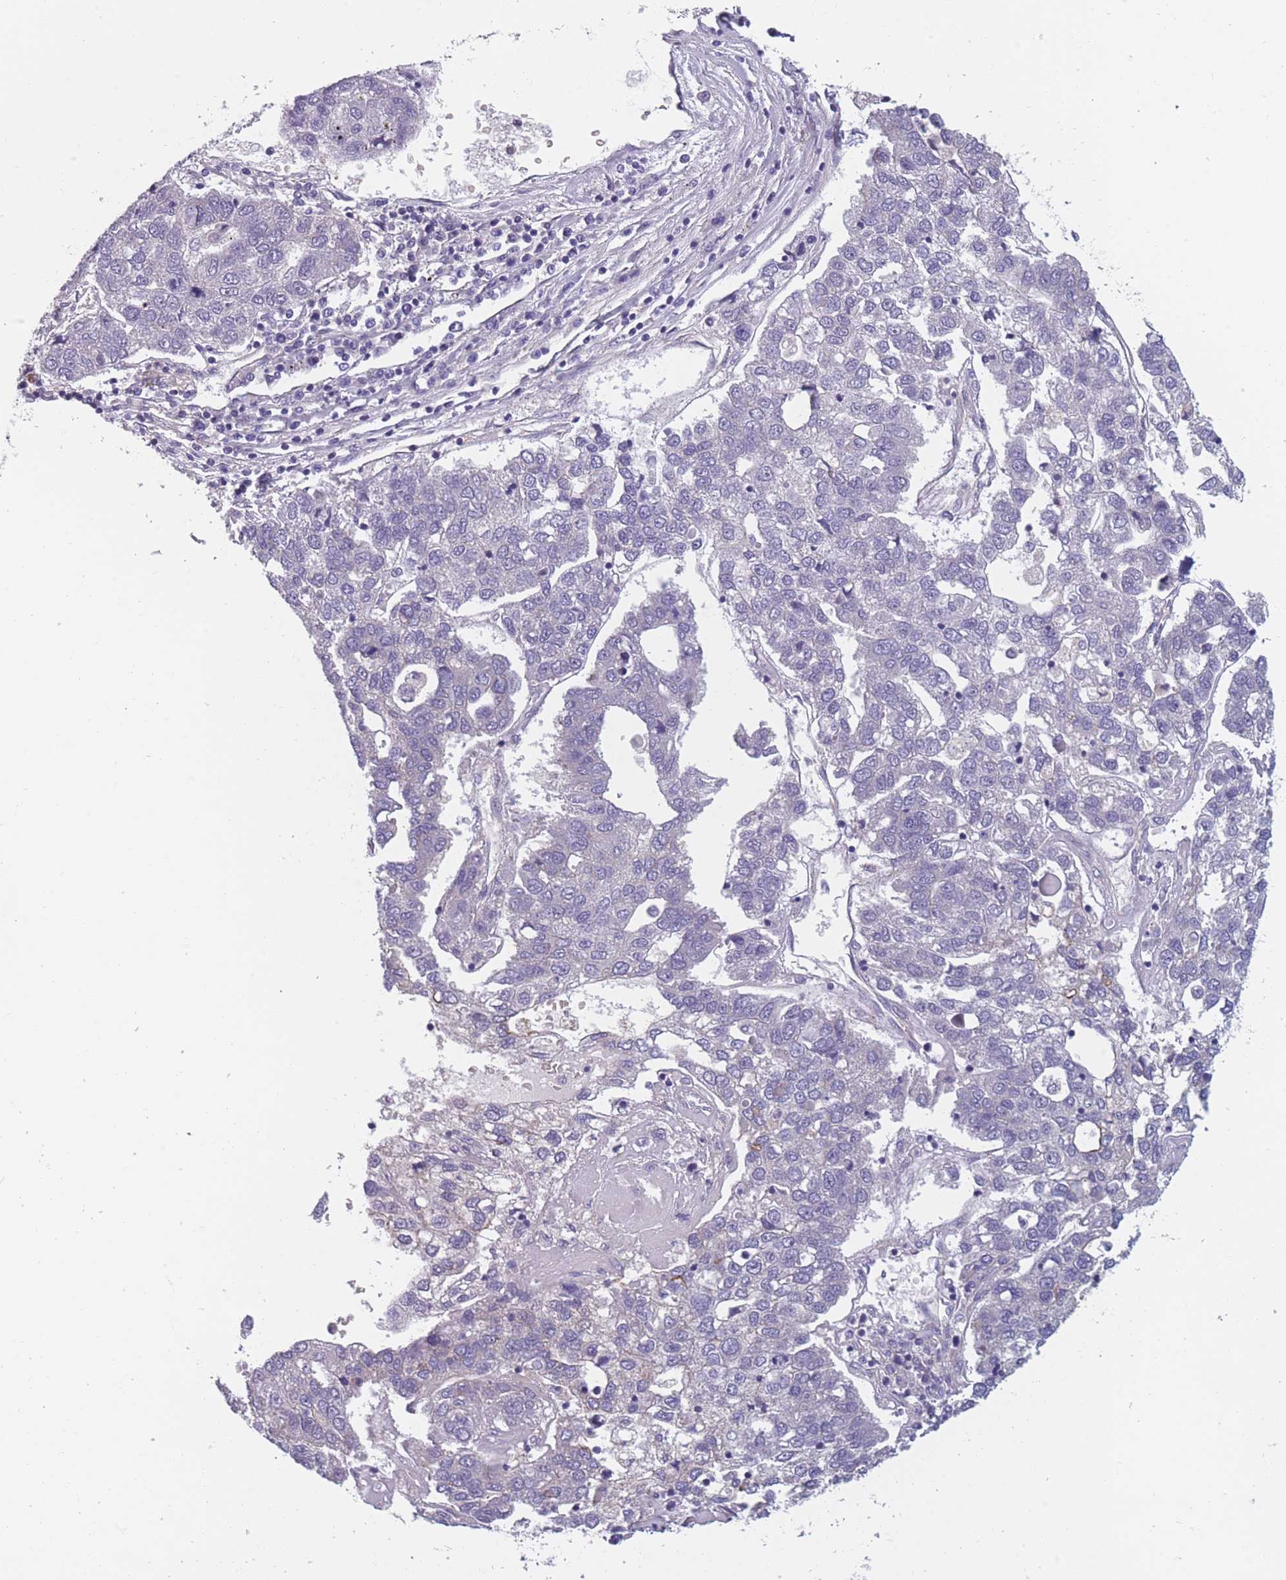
{"staining": {"intensity": "negative", "quantity": "none", "location": "none"}, "tissue": "pancreatic cancer", "cell_type": "Tumor cells", "image_type": "cancer", "snomed": [{"axis": "morphology", "description": "Adenocarcinoma, NOS"}, {"axis": "topography", "description": "Pancreas"}], "caption": "Tumor cells show no significant protein staining in pancreatic cancer.", "gene": "FAM83F", "patient": {"sex": "female", "age": 61}}